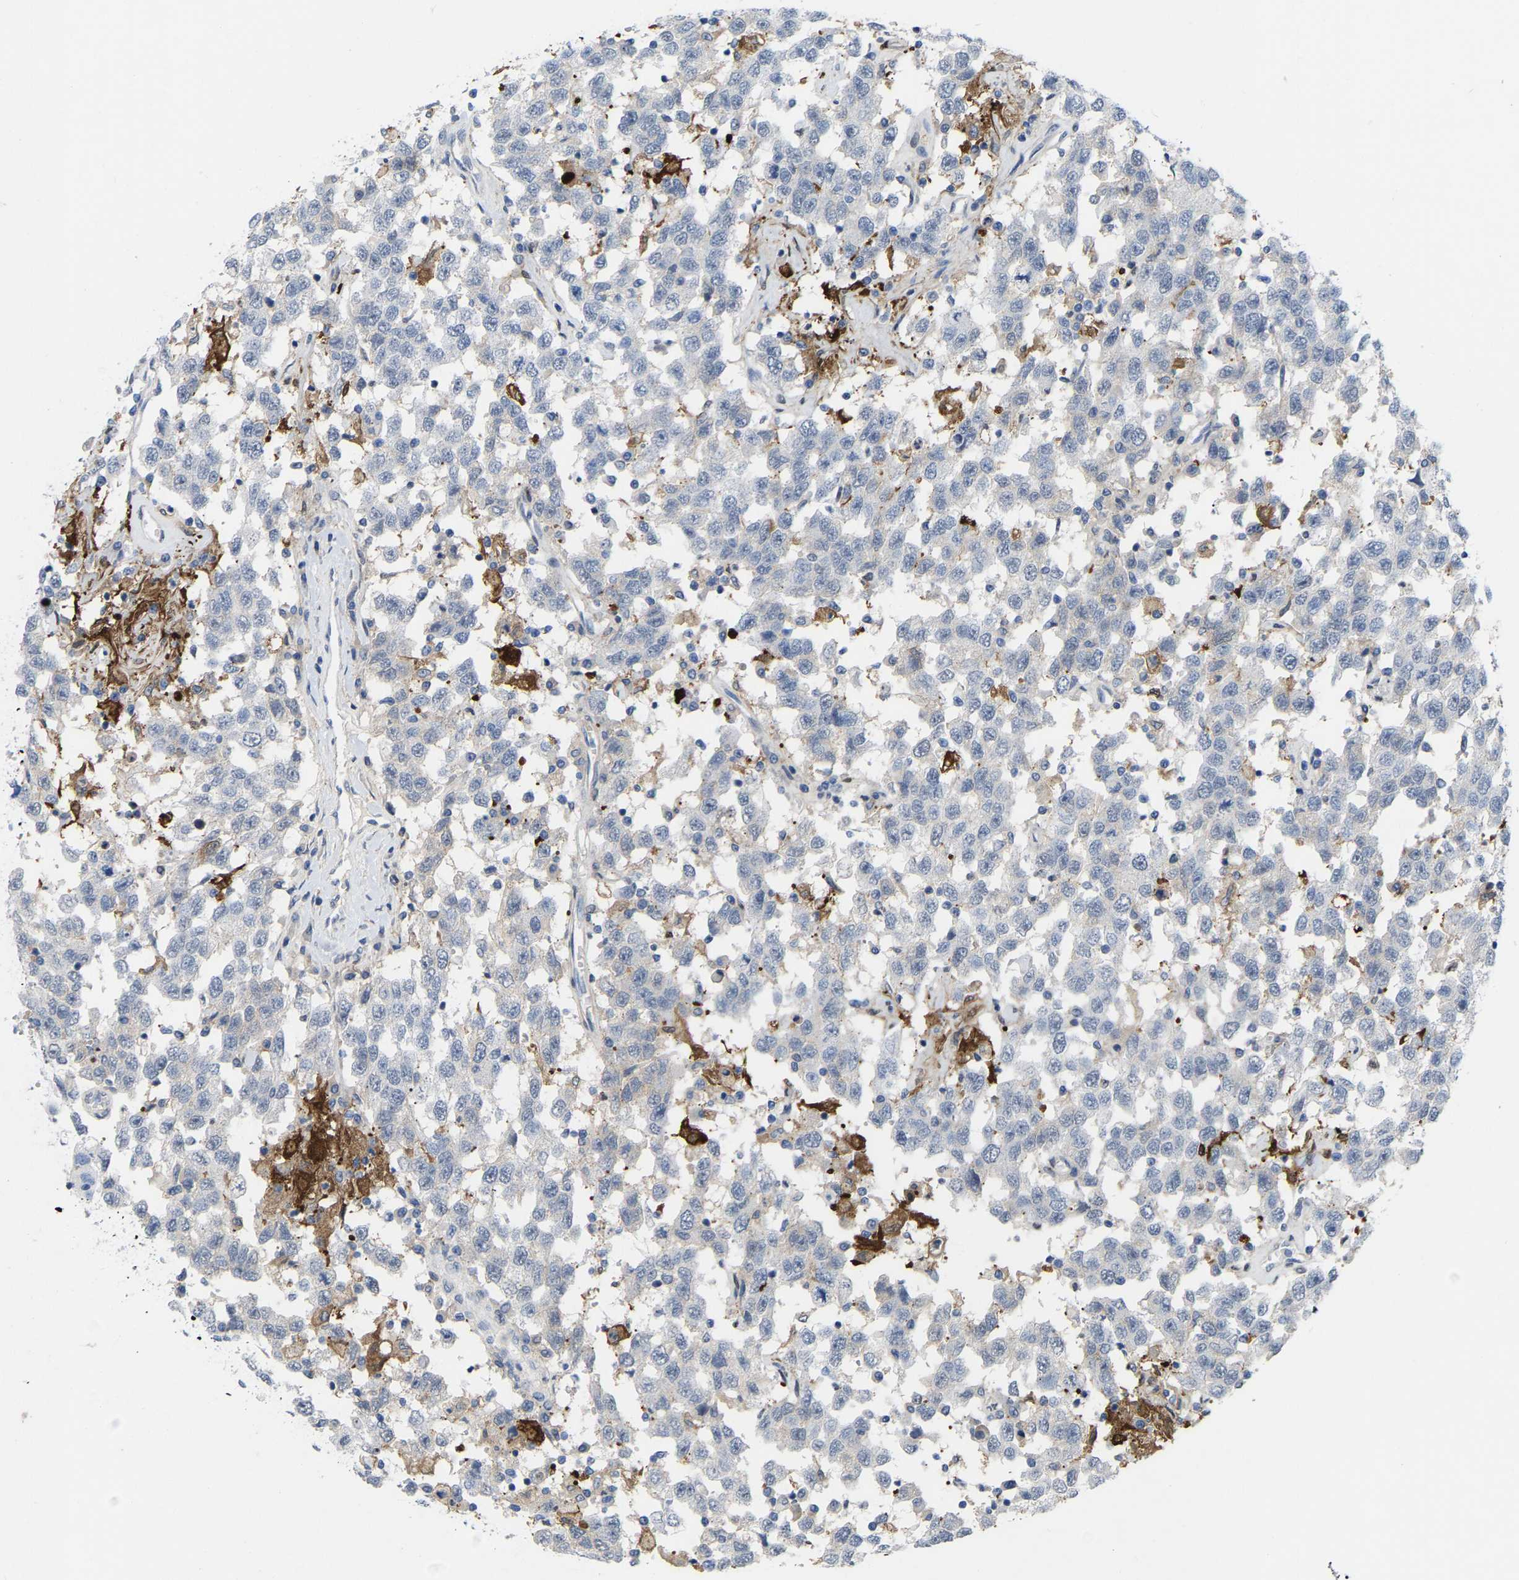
{"staining": {"intensity": "negative", "quantity": "none", "location": "none"}, "tissue": "testis cancer", "cell_type": "Tumor cells", "image_type": "cancer", "snomed": [{"axis": "morphology", "description": "Seminoma, NOS"}, {"axis": "topography", "description": "Testis"}], "caption": "This is a histopathology image of immunohistochemistry (IHC) staining of seminoma (testis), which shows no positivity in tumor cells.", "gene": "ABTB2", "patient": {"sex": "male", "age": 41}}